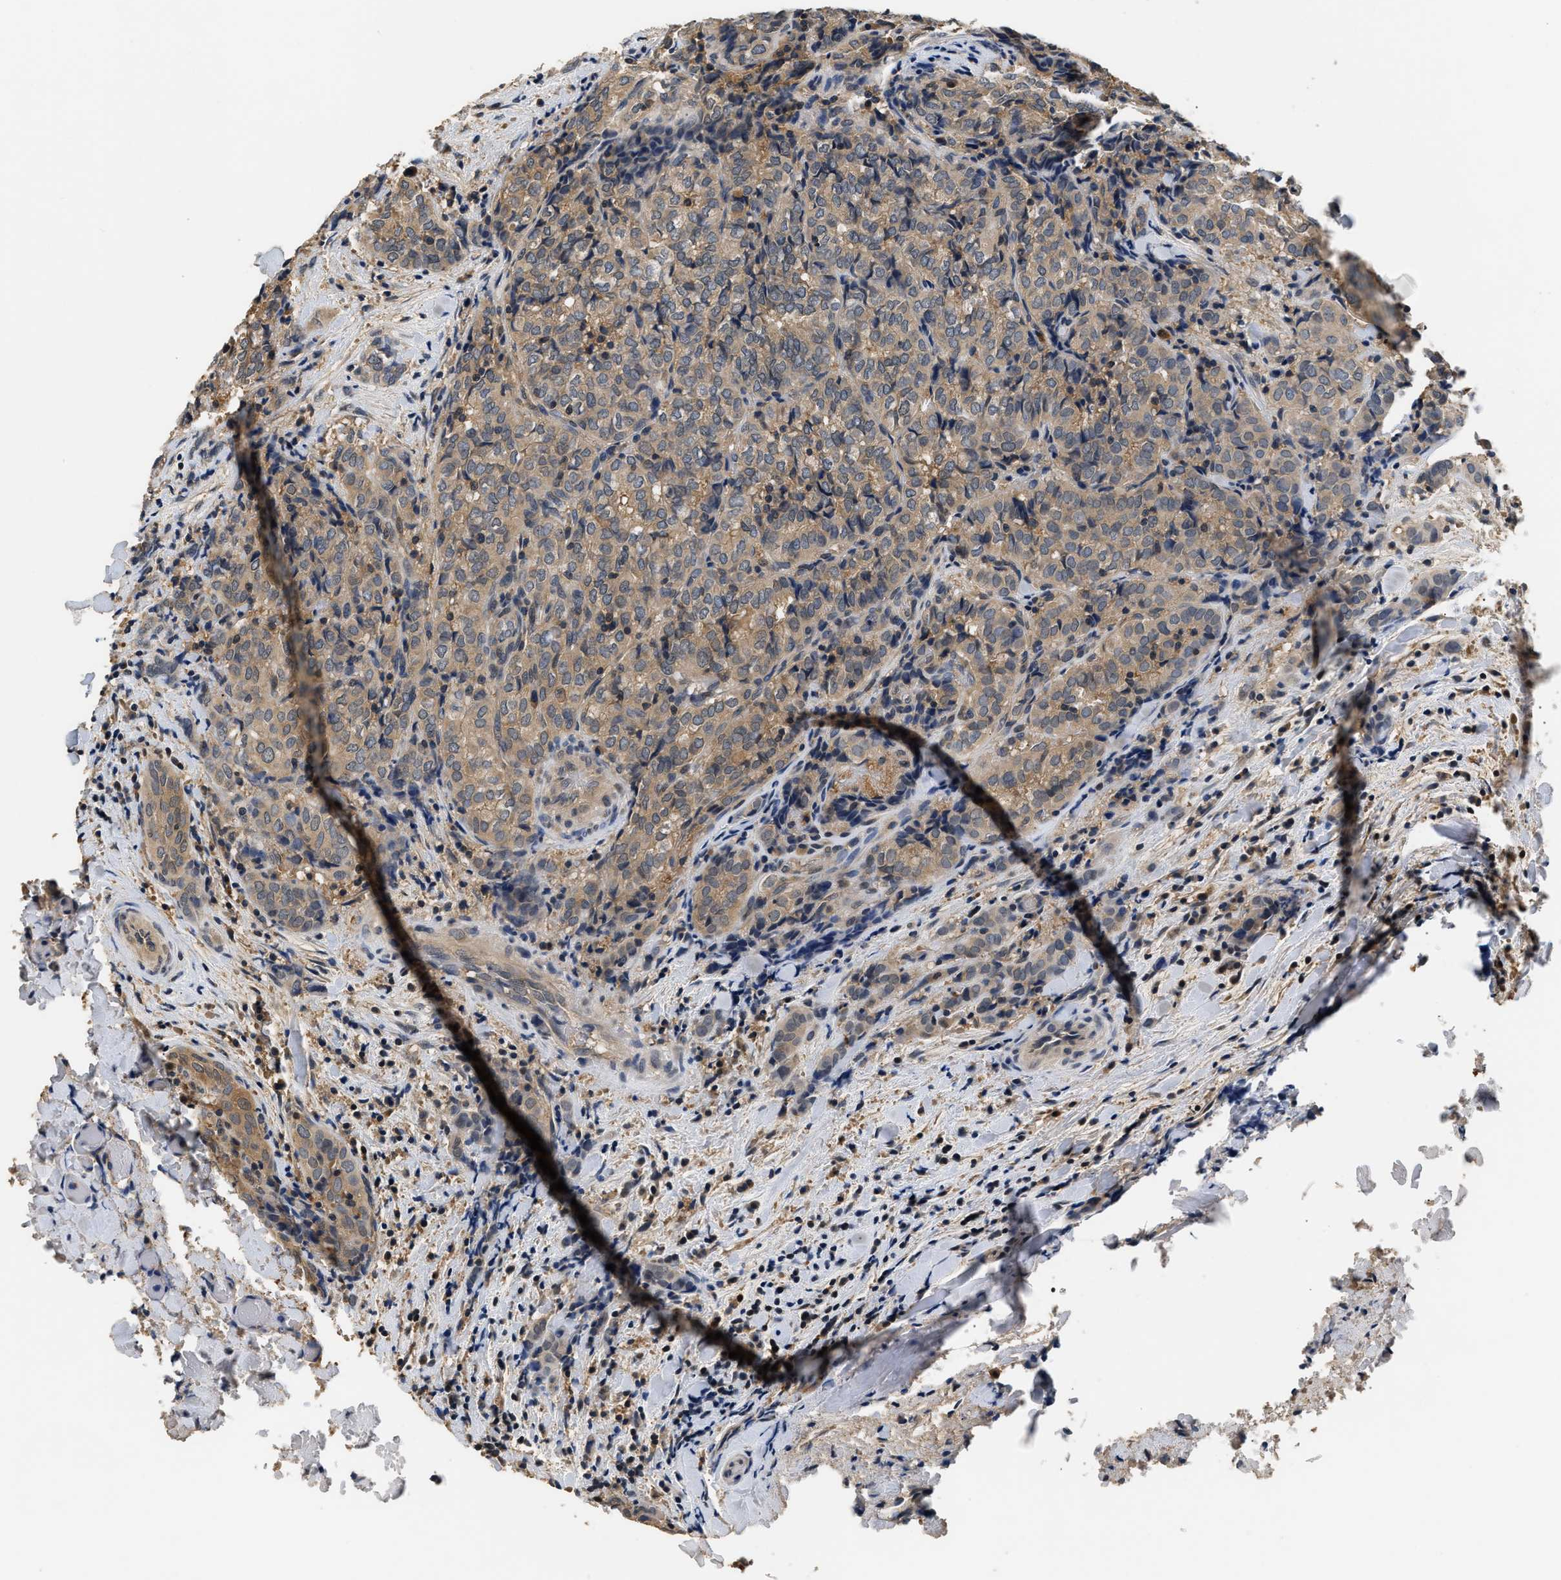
{"staining": {"intensity": "weak", "quantity": ">75%", "location": "cytoplasmic/membranous"}, "tissue": "thyroid cancer", "cell_type": "Tumor cells", "image_type": "cancer", "snomed": [{"axis": "morphology", "description": "Normal tissue, NOS"}, {"axis": "morphology", "description": "Papillary adenocarcinoma, NOS"}, {"axis": "topography", "description": "Thyroid gland"}], "caption": "Thyroid papillary adenocarcinoma stained for a protein (brown) exhibits weak cytoplasmic/membranous positive positivity in approximately >75% of tumor cells.", "gene": "GPI", "patient": {"sex": "female", "age": 30}}